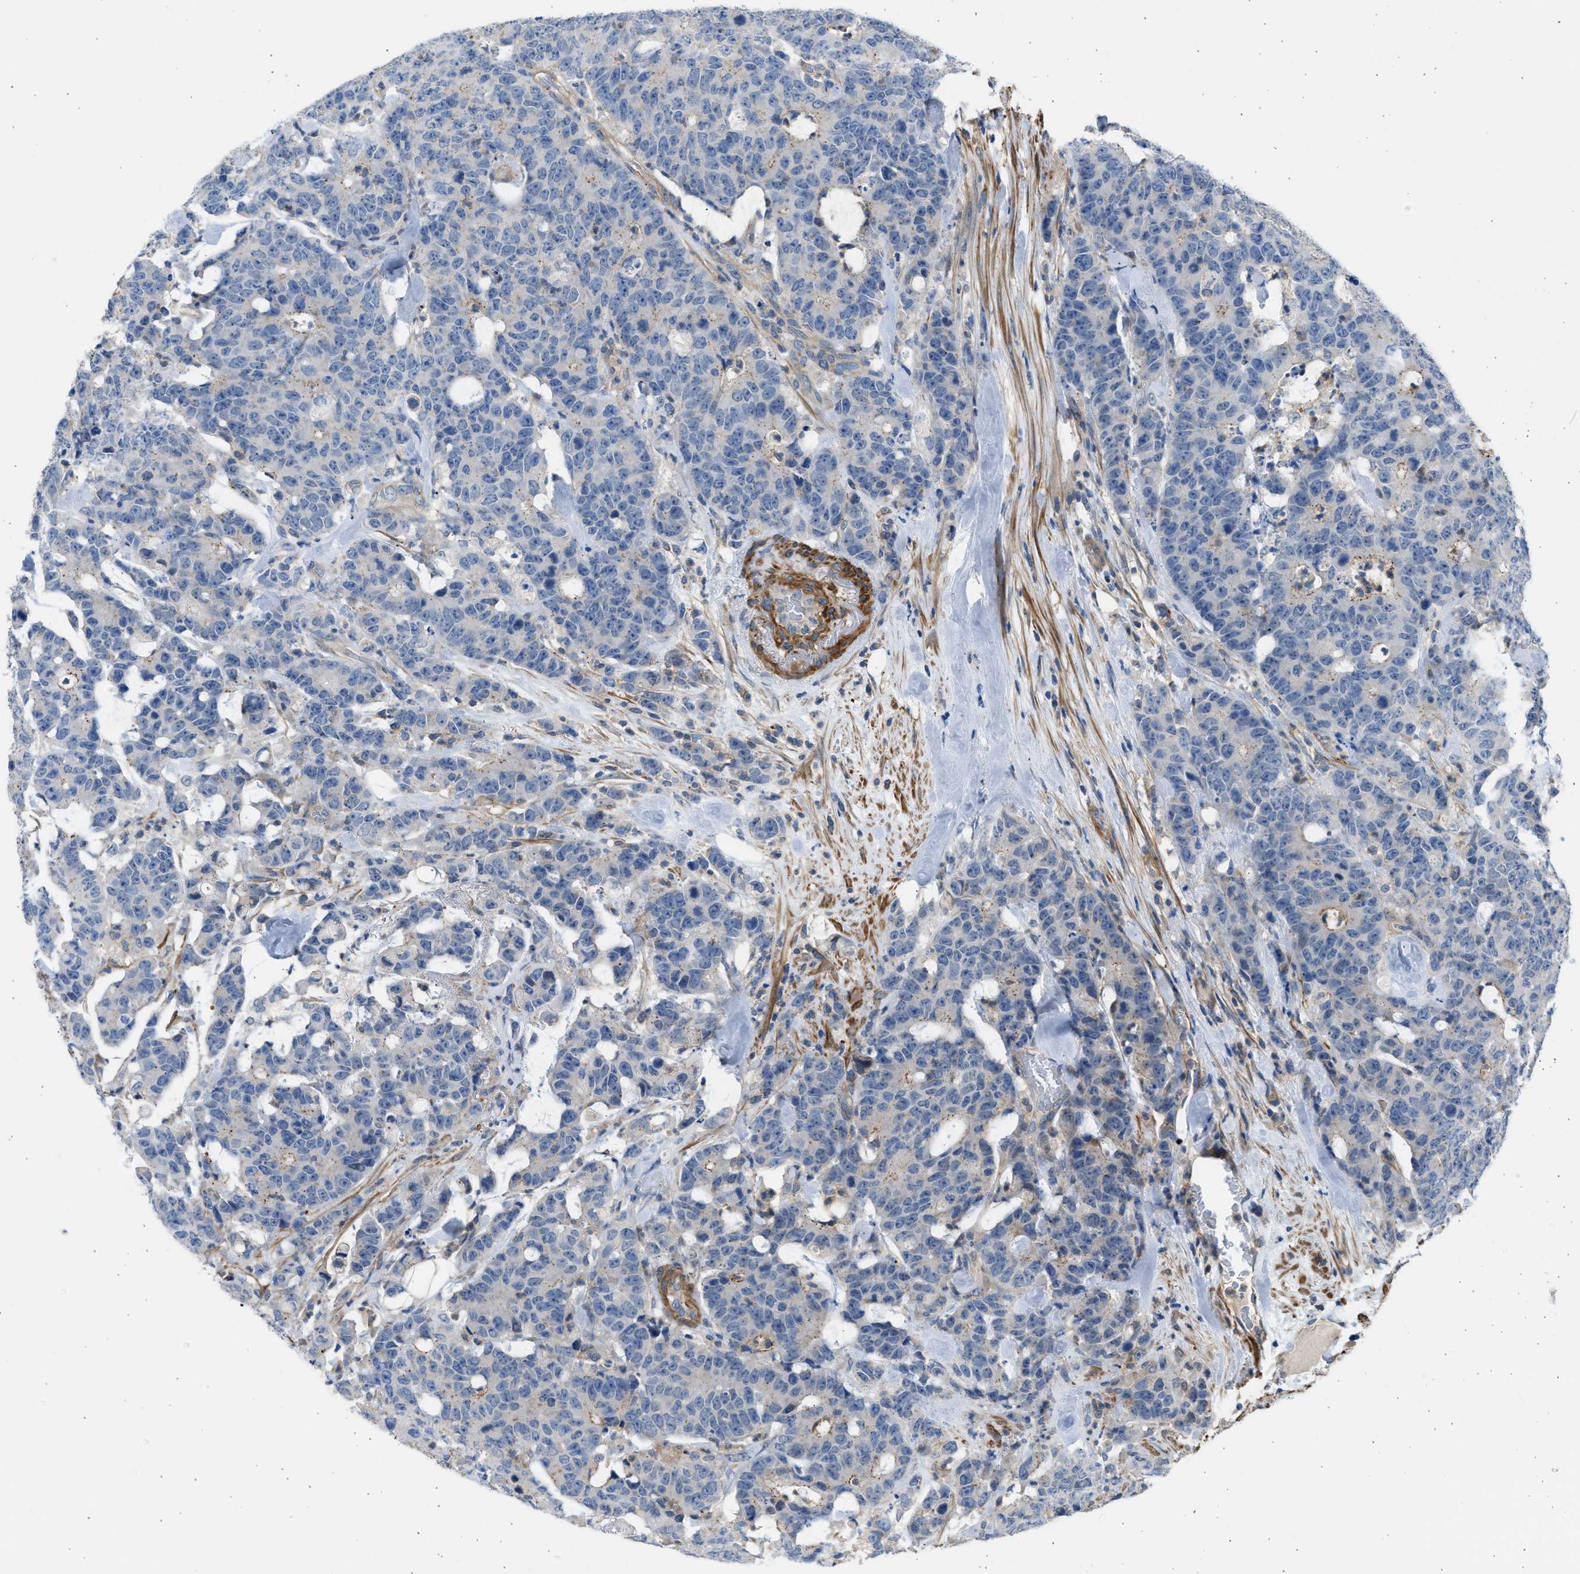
{"staining": {"intensity": "negative", "quantity": "none", "location": "none"}, "tissue": "colorectal cancer", "cell_type": "Tumor cells", "image_type": "cancer", "snomed": [{"axis": "morphology", "description": "Adenocarcinoma, NOS"}, {"axis": "topography", "description": "Colon"}], "caption": "IHC of human colorectal cancer shows no expression in tumor cells.", "gene": "PCNX3", "patient": {"sex": "female", "age": 86}}